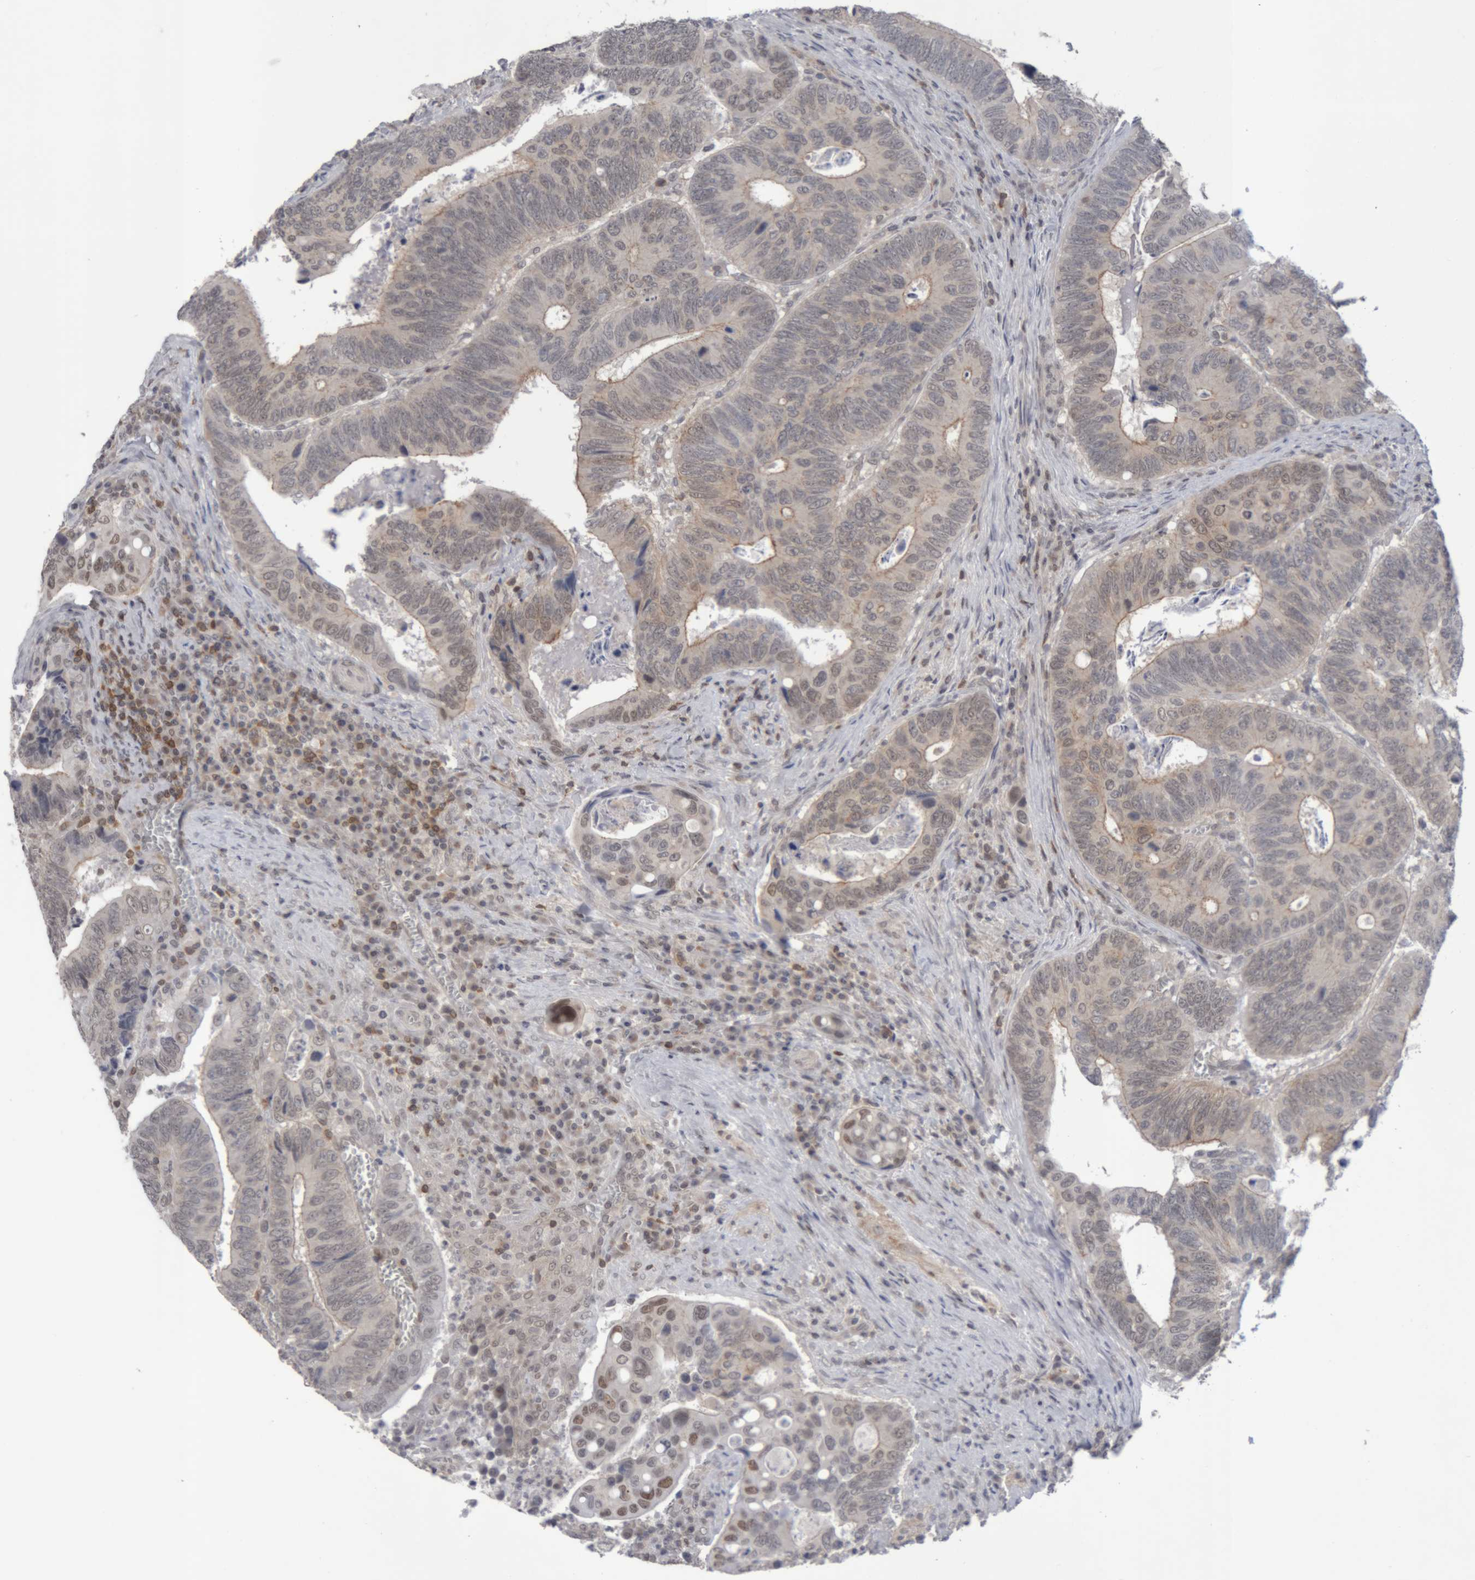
{"staining": {"intensity": "moderate", "quantity": "<25%", "location": "cytoplasmic/membranous,nuclear"}, "tissue": "colorectal cancer", "cell_type": "Tumor cells", "image_type": "cancer", "snomed": [{"axis": "morphology", "description": "Inflammation, NOS"}, {"axis": "morphology", "description": "Adenocarcinoma, NOS"}, {"axis": "topography", "description": "Colon"}], "caption": "Brown immunohistochemical staining in colorectal cancer shows moderate cytoplasmic/membranous and nuclear staining in approximately <25% of tumor cells.", "gene": "NFATC2", "patient": {"sex": "male", "age": 72}}